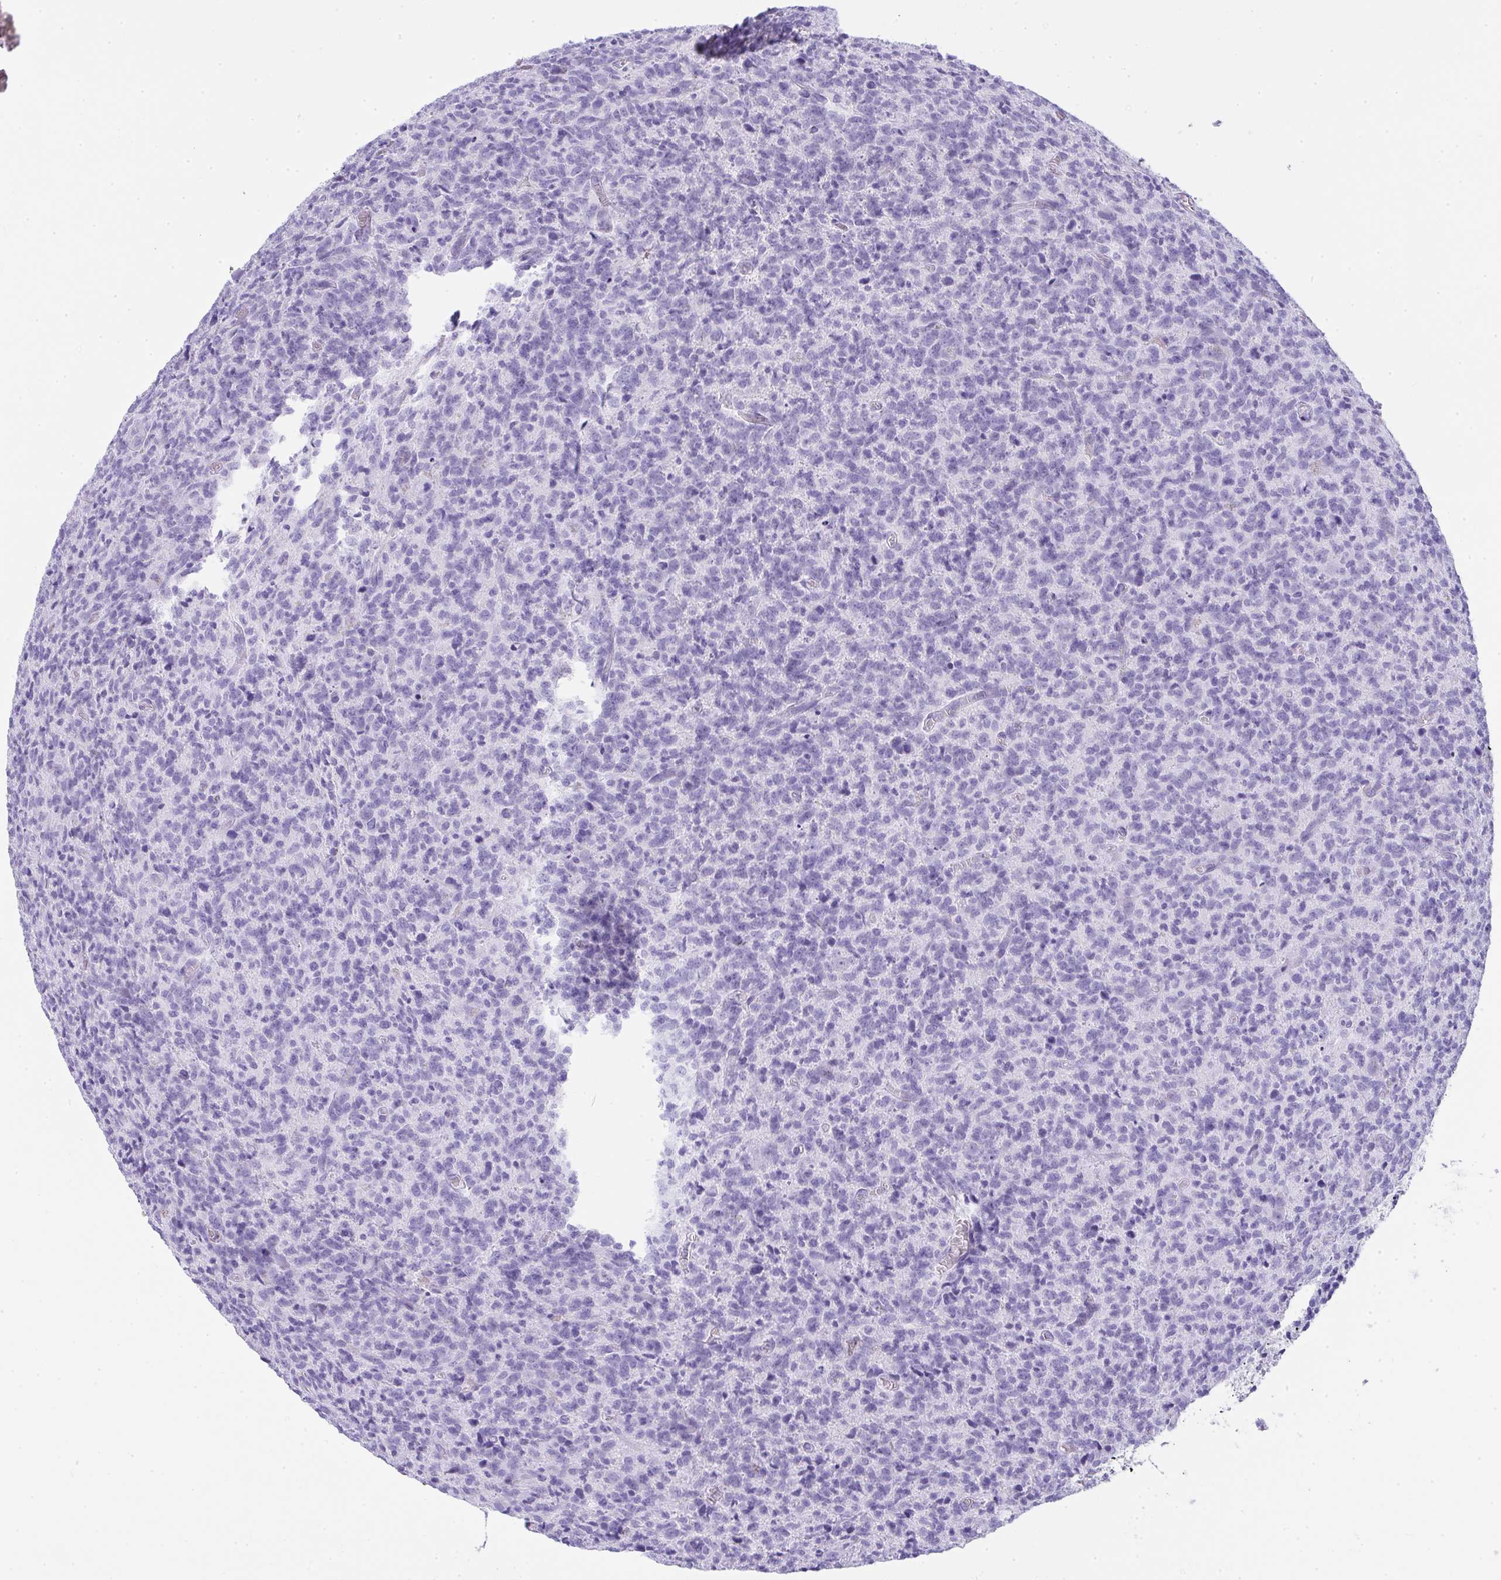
{"staining": {"intensity": "negative", "quantity": "none", "location": "none"}, "tissue": "glioma", "cell_type": "Tumor cells", "image_type": "cancer", "snomed": [{"axis": "morphology", "description": "Glioma, malignant, High grade"}, {"axis": "topography", "description": "Brain"}], "caption": "The photomicrograph displays no staining of tumor cells in malignant high-grade glioma.", "gene": "CDADC1", "patient": {"sex": "male", "age": 76}}